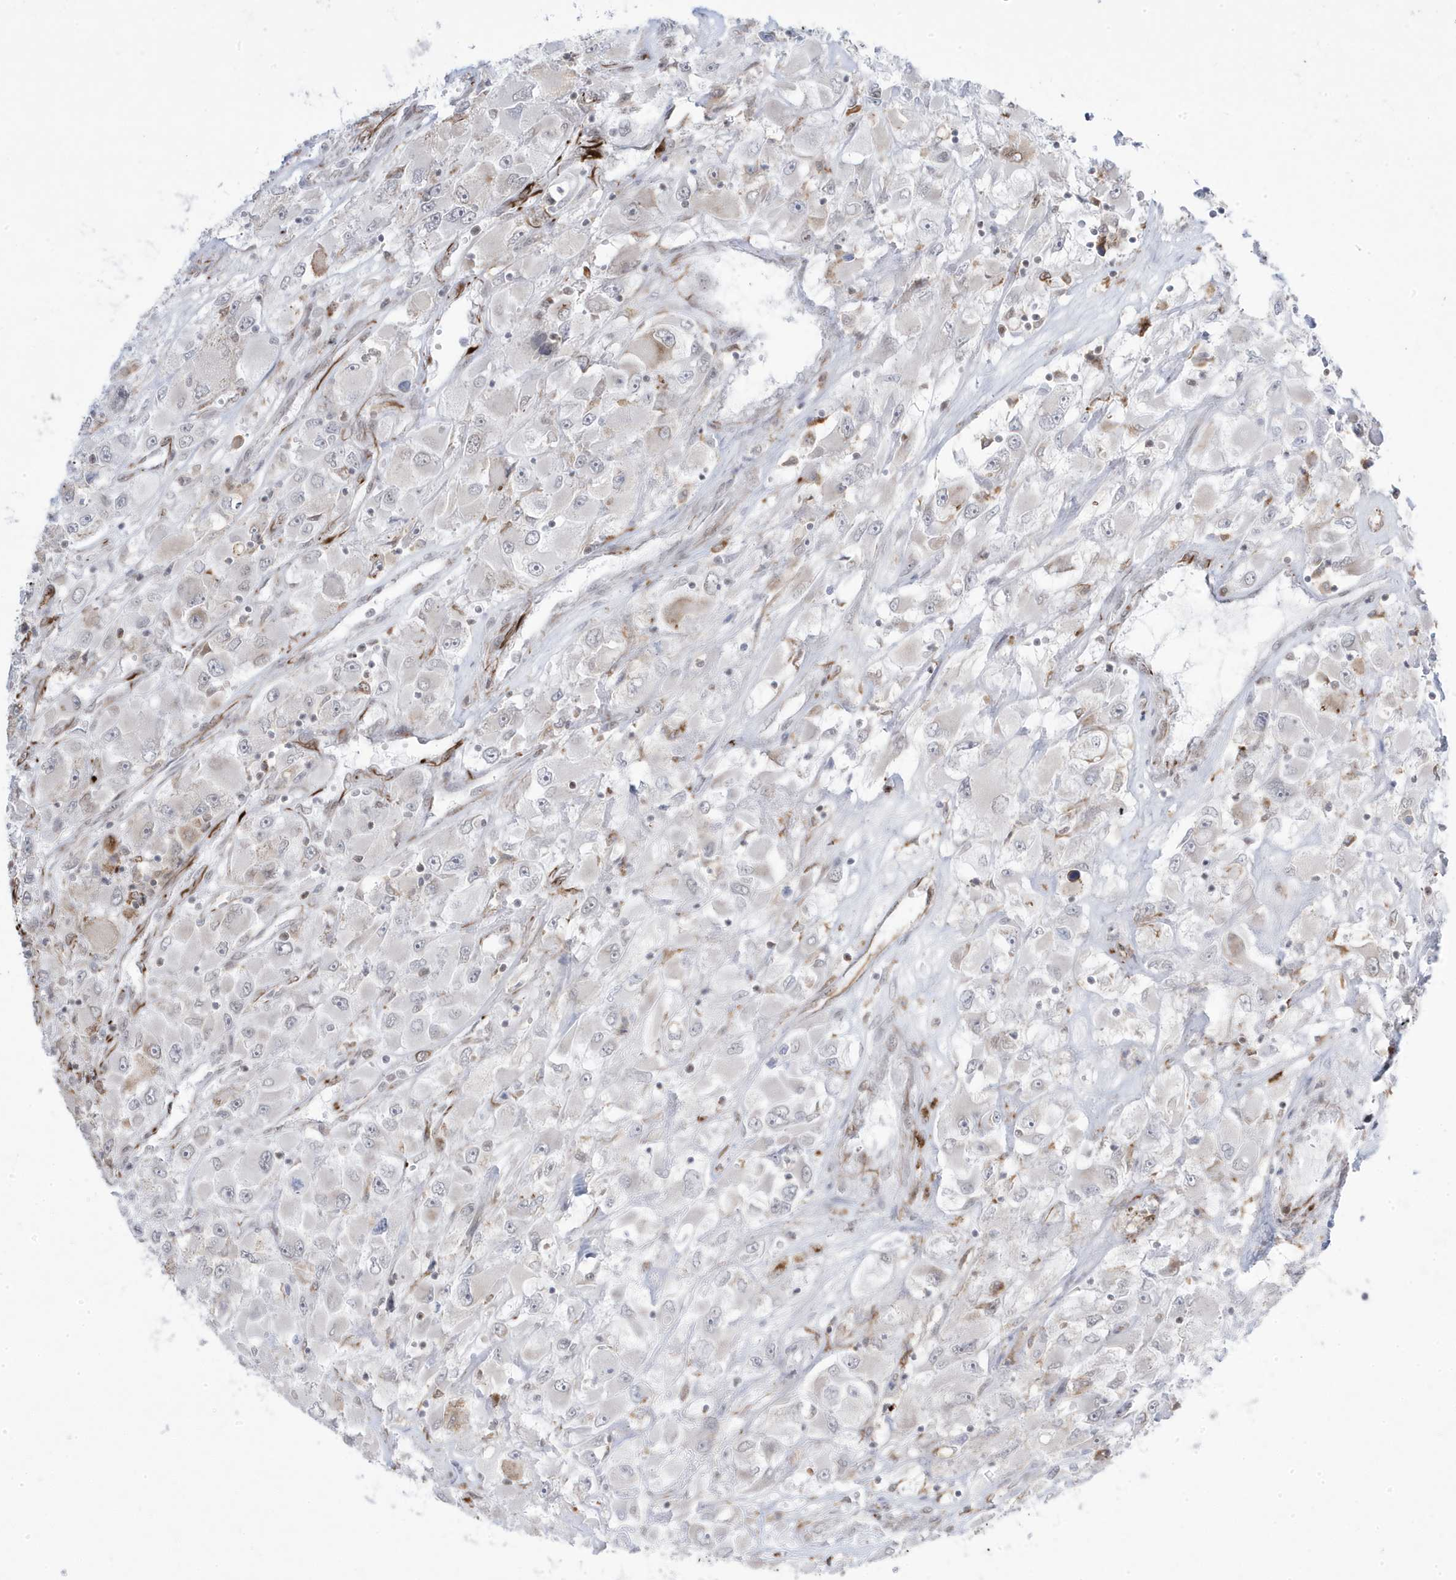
{"staining": {"intensity": "negative", "quantity": "none", "location": "none"}, "tissue": "renal cancer", "cell_type": "Tumor cells", "image_type": "cancer", "snomed": [{"axis": "morphology", "description": "Adenocarcinoma, NOS"}, {"axis": "topography", "description": "Kidney"}], "caption": "Immunohistochemistry (IHC) of renal cancer shows no positivity in tumor cells. Brightfield microscopy of IHC stained with DAB (3,3'-diaminobenzidine) (brown) and hematoxylin (blue), captured at high magnification.", "gene": "ADAMTSL3", "patient": {"sex": "female", "age": 52}}